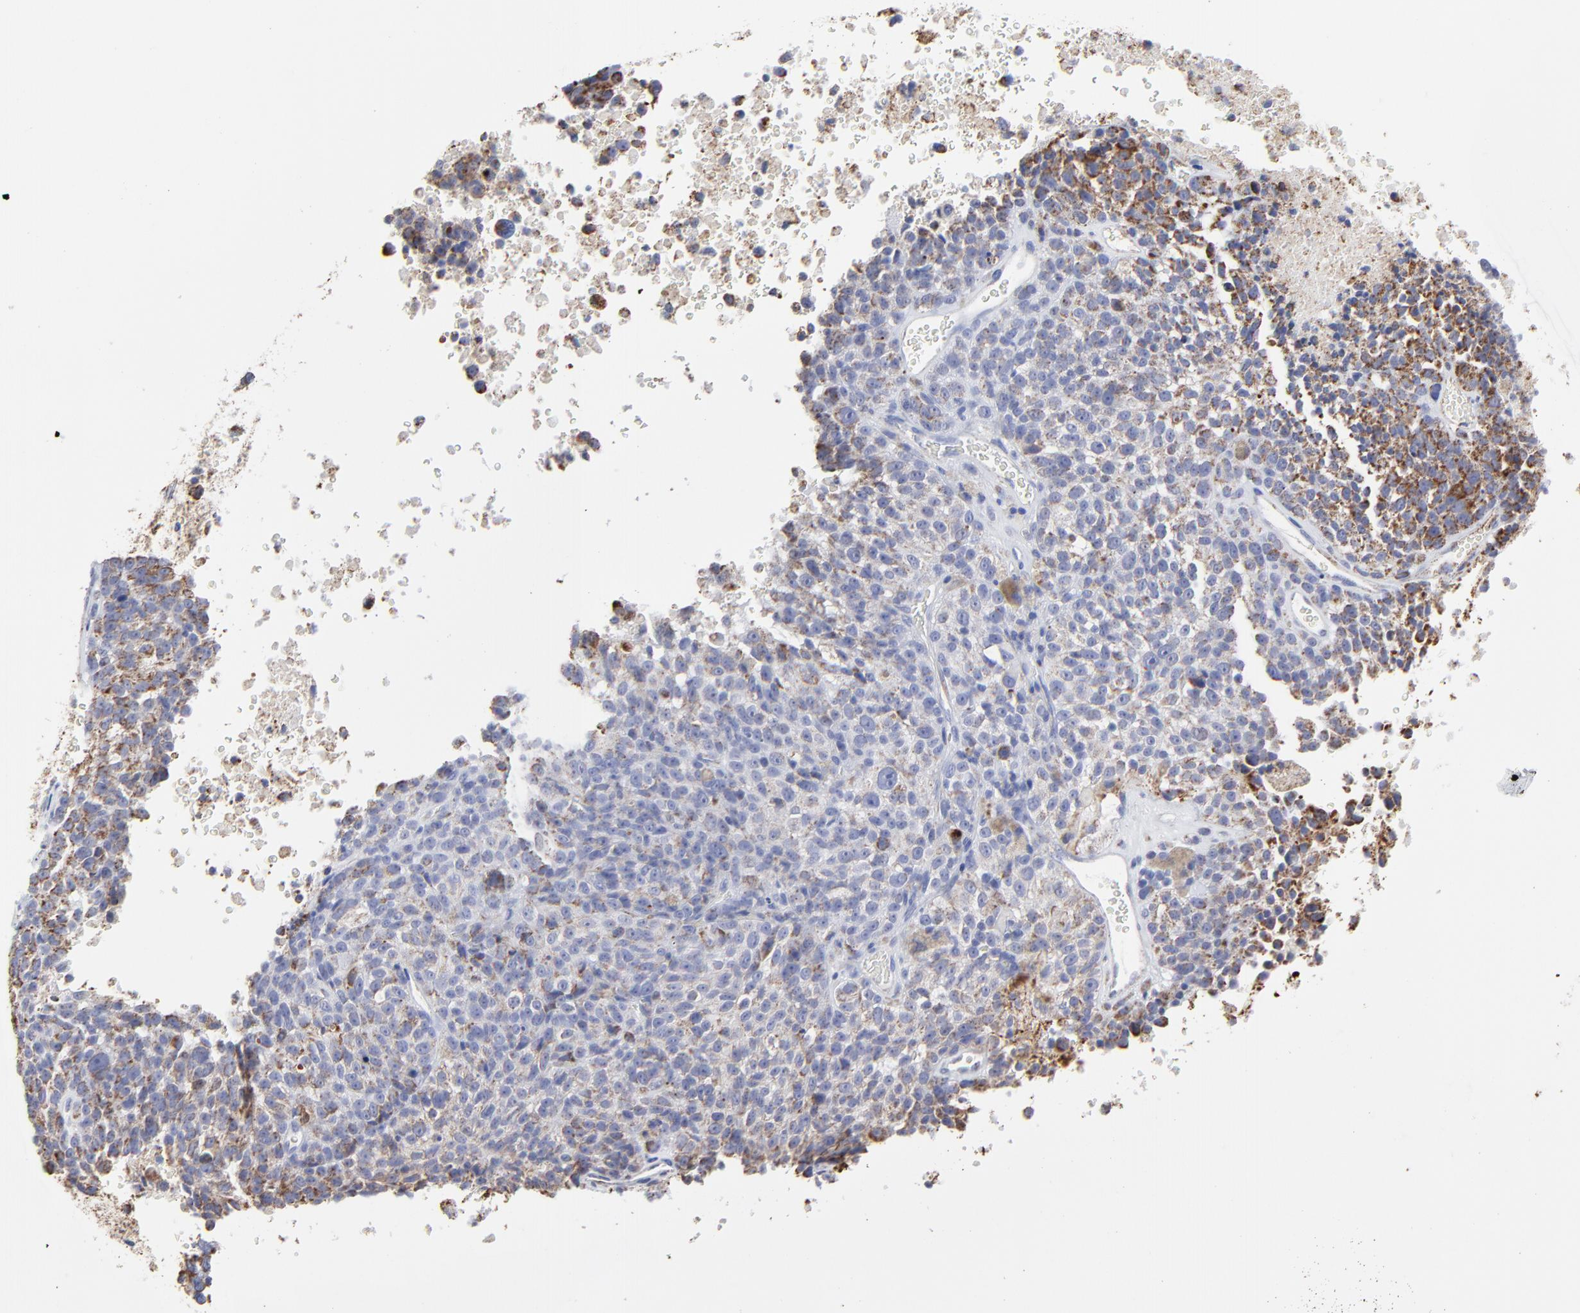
{"staining": {"intensity": "moderate", "quantity": "<25%", "location": "cytoplasmic/membranous"}, "tissue": "melanoma", "cell_type": "Tumor cells", "image_type": "cancer", "snomed": [{"axis": "morphology", "description": "Malignant melanoma, Metastatic site"}, {"axis": "topography", "description": "Cerebral cortex"}], "caption": "Immunohistochemical staining of malignant melanoma (metastatic site) exhibits low levels of moderate cytoplasmic/membranous protein expression in about <25% of tumor cells.", "gene": "PINK1", "patient": {"sex": "female", "age": 52}}